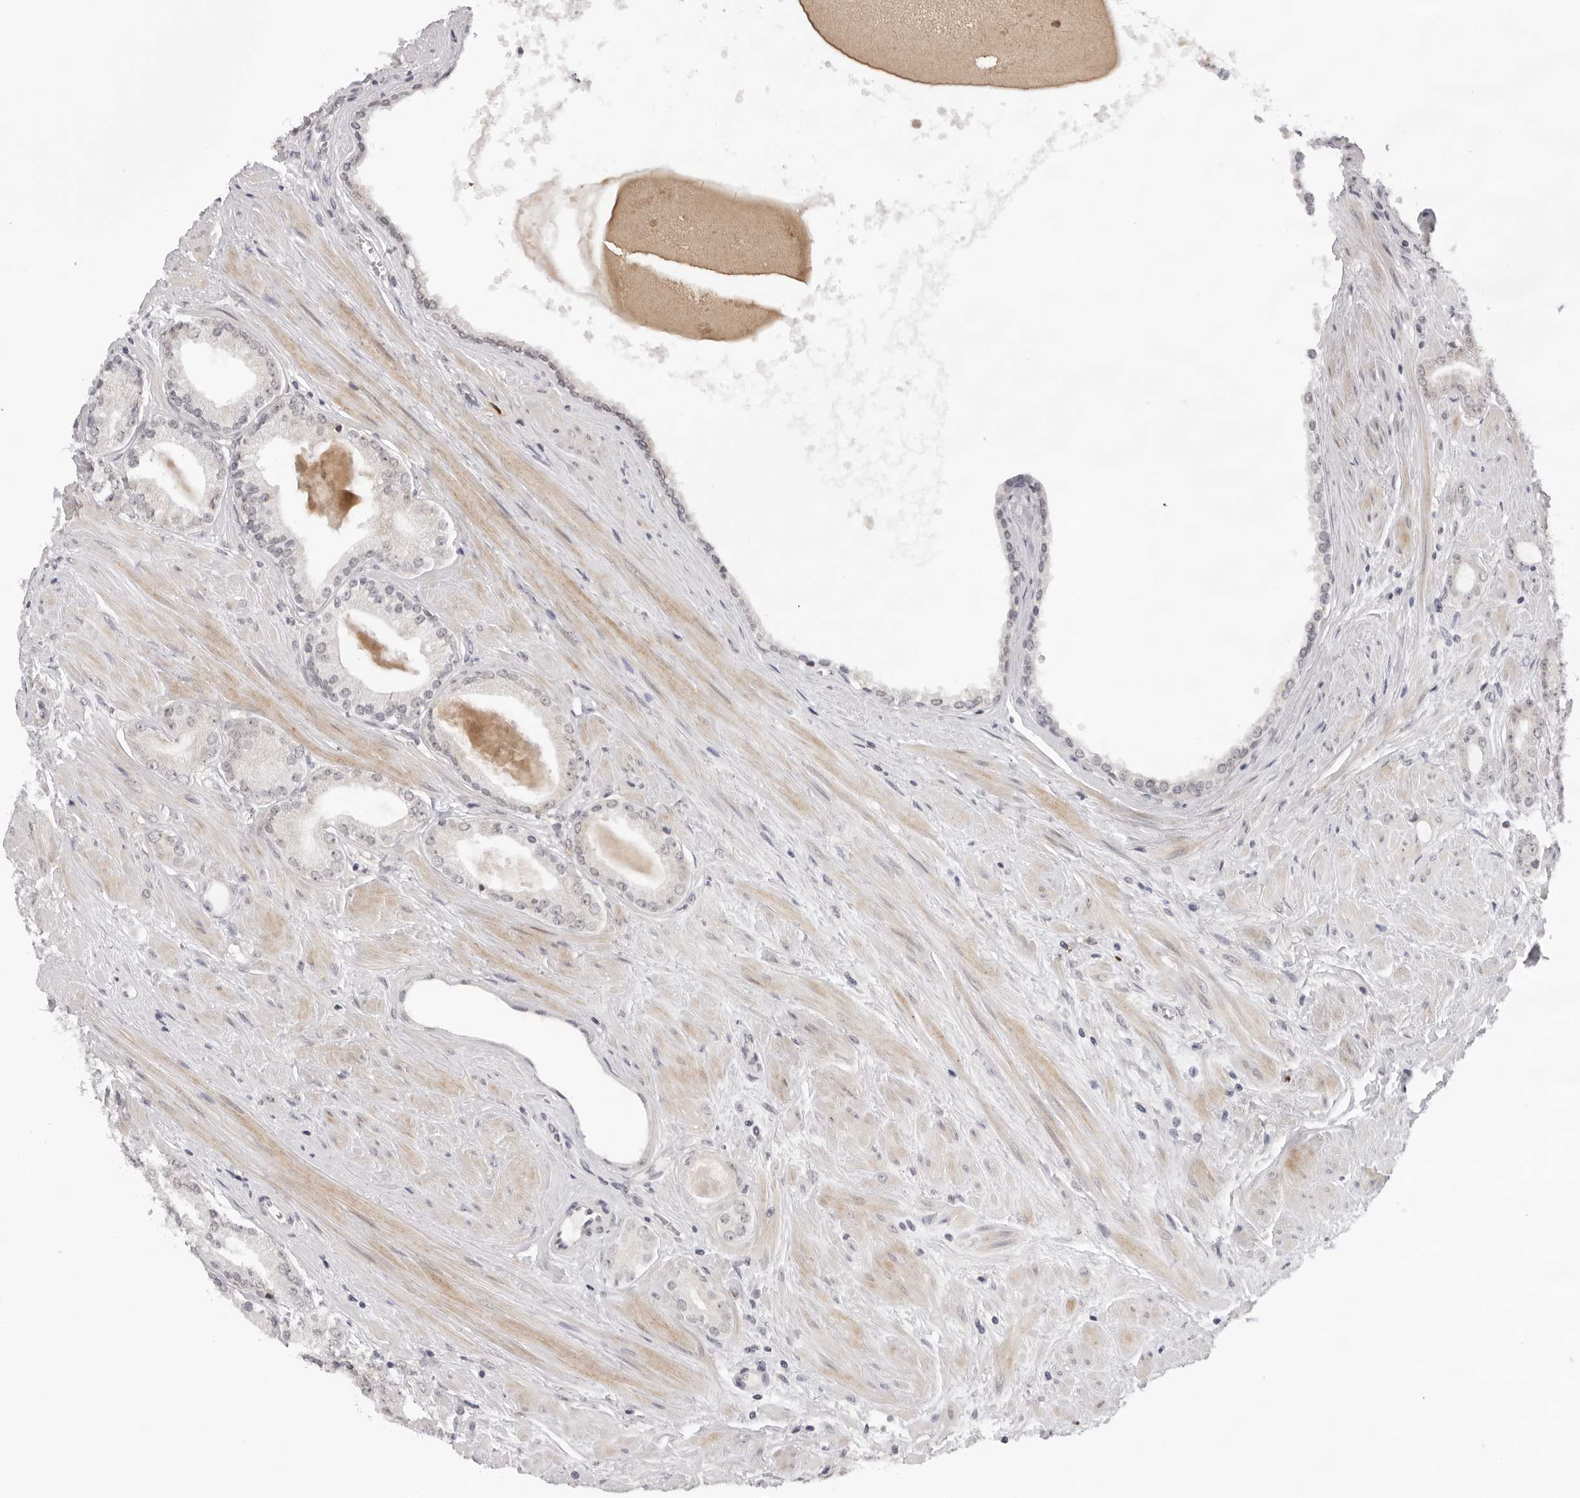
{"staining": {"intensity": "negative", "quantity": "none", "location": "none"}, "tissue": "prostate cancer", "cell_type": "Tumor cells", "image_type": "cancer", "snomed": [{"axis": "morphology", "description": "Adenocarcinoma, Low grade"}, {"axis": "topography", "description": "Prostate"}], "caption": "The IHC micrograph has no significant staining in tumor cells of prostate adenocarcinoma (low-grade) tissue.", "gene": "IL17RA", "patient": {"sex": "male", "age": 62}}